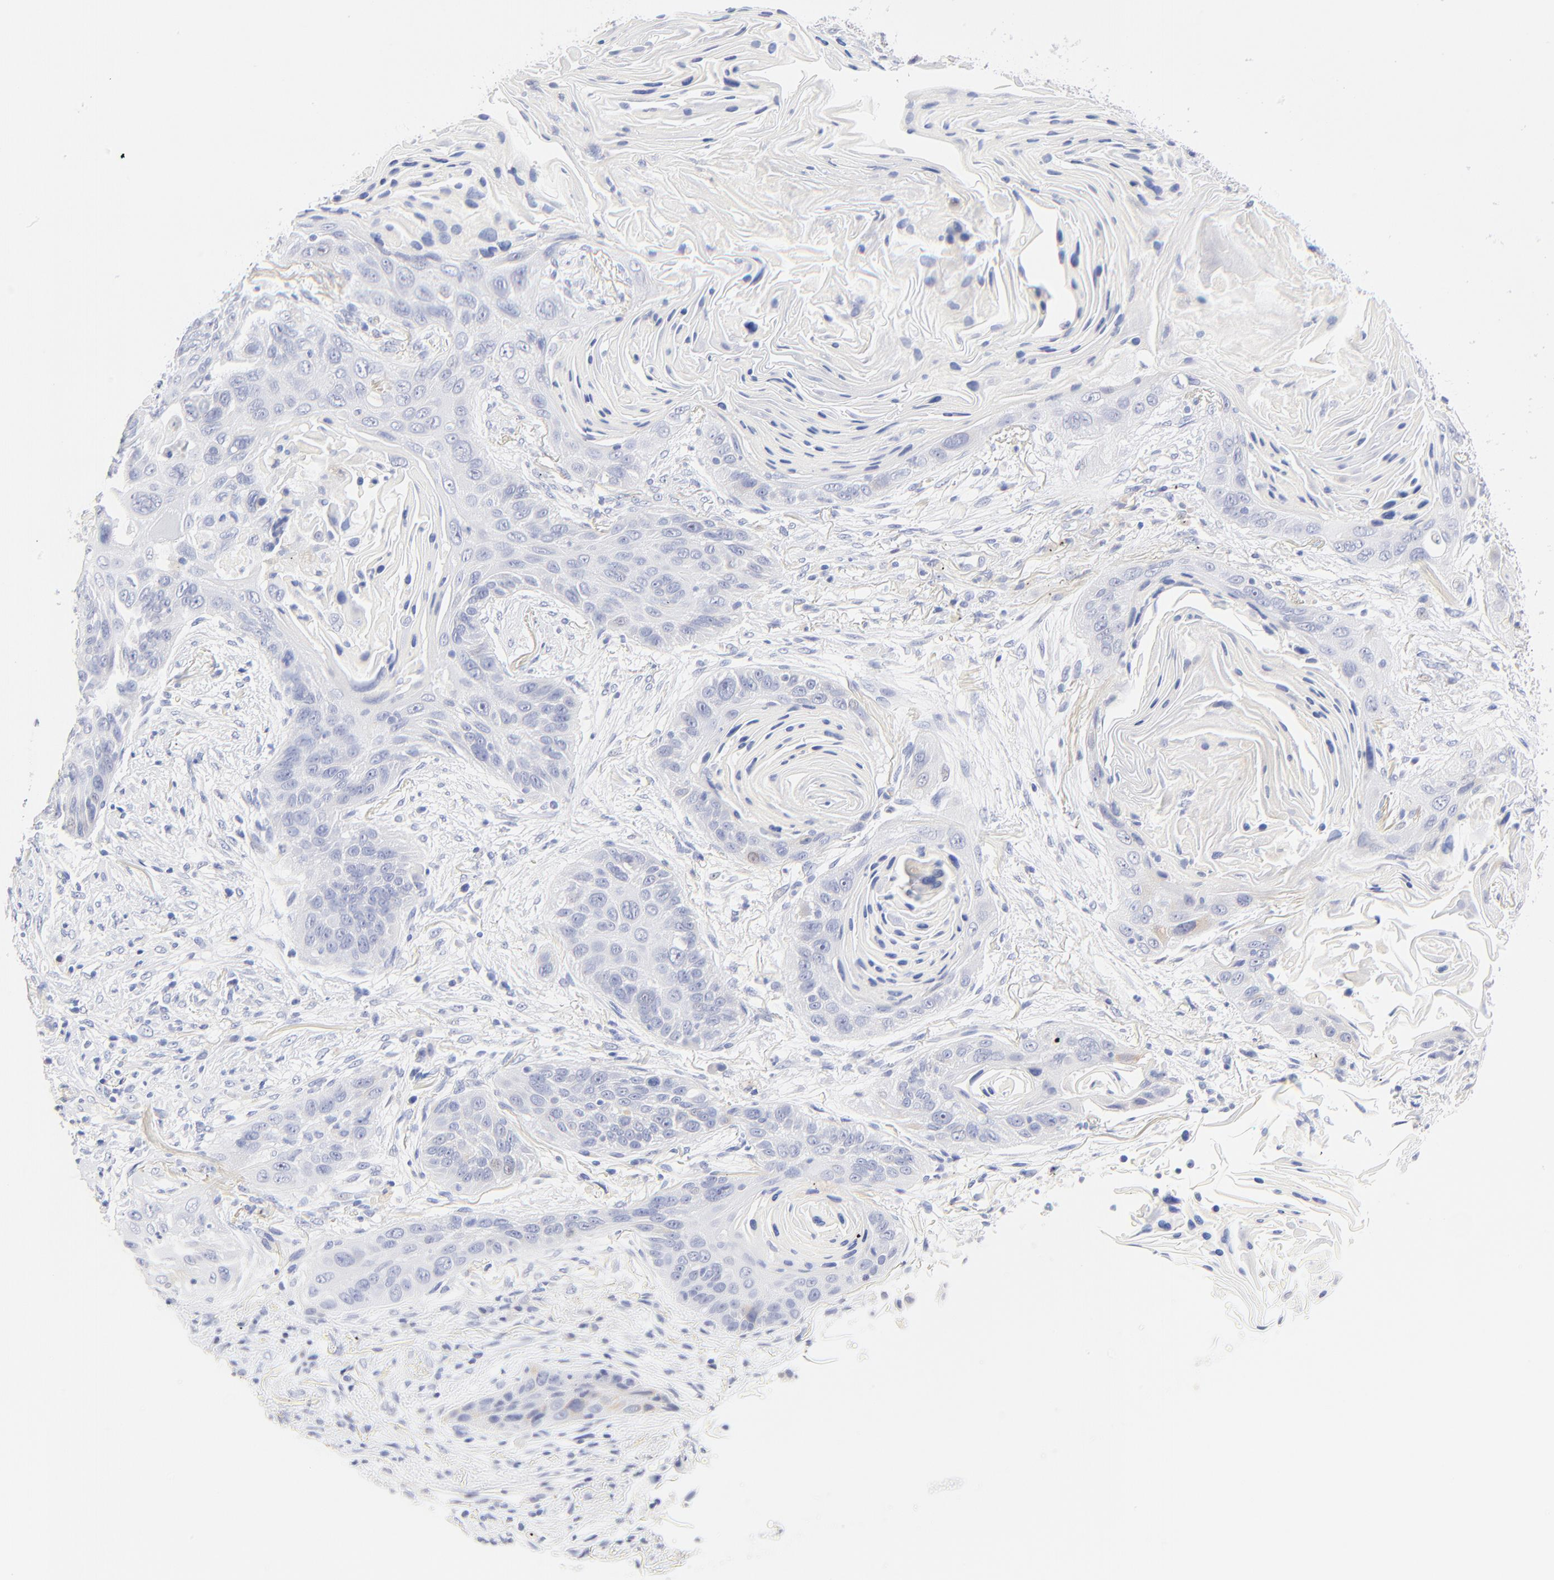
{"staining": {"intensity": "negative", "quantity": "none", "location": "none"}, "tissue": "lung cancer", "cell_type": "Tumor cells", "image_type": "cancer", "snomed": [{"axis": "morphology", "description": "Squamous cell carcinoma, NOS"}, {"axis": "topography", "description": "Lung"}], "caption": "Histopathology image shows no protein staining in tumor cells of squamous cell carcinoma (lung) tissue. (DAB (3,3'-diaminobenzidine) immunohistochemistry with hematoxylin counter stain).", "gene": "SULT4A1", "patient": {"sex": "female", "age": 67}}